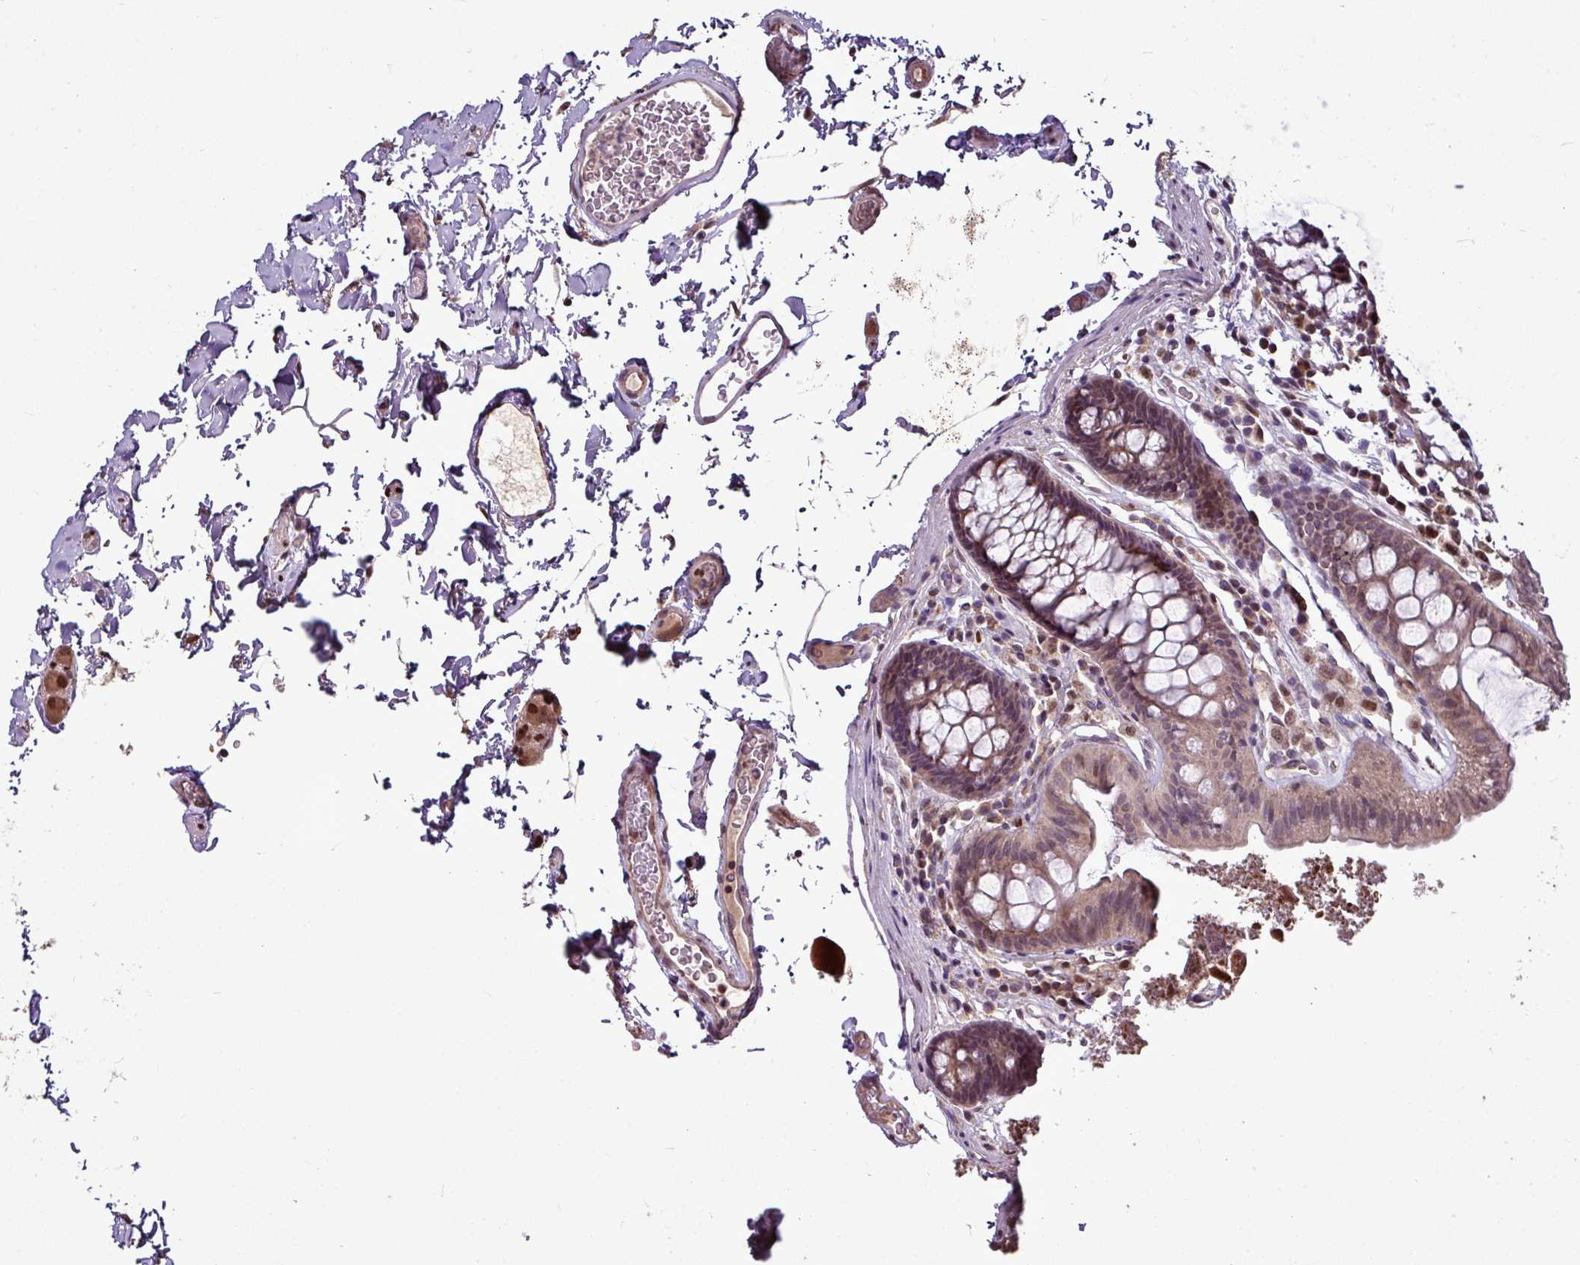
{"staining": {"intensity": "weak", "quantity": "25%-75%", "location": "cytoplasmic/membranous"}, "tissue": "colon", "cell_type": "Endothelial cells", "image_type": "normal", "snomed": [{"axis": "morphology", "description": "Normal tissue, NOS"}, {"axis": "topography", "description": "Colon"}], "caption": "IHC (DAB (3,3'-diaminobenzidine)) staining of normal human colon displays weak cytoplasmic/membranous protein positivity in approximately 25%-75% of endothelial cells. The protein is stained brown, and the nuclei are stained in blue (DAB (3,3'-diaminobenzidine) IHC with brightfield microscopy, high magnification).", "gene": "SKIC2", "patient": {"sex": "male", "age": 84}}